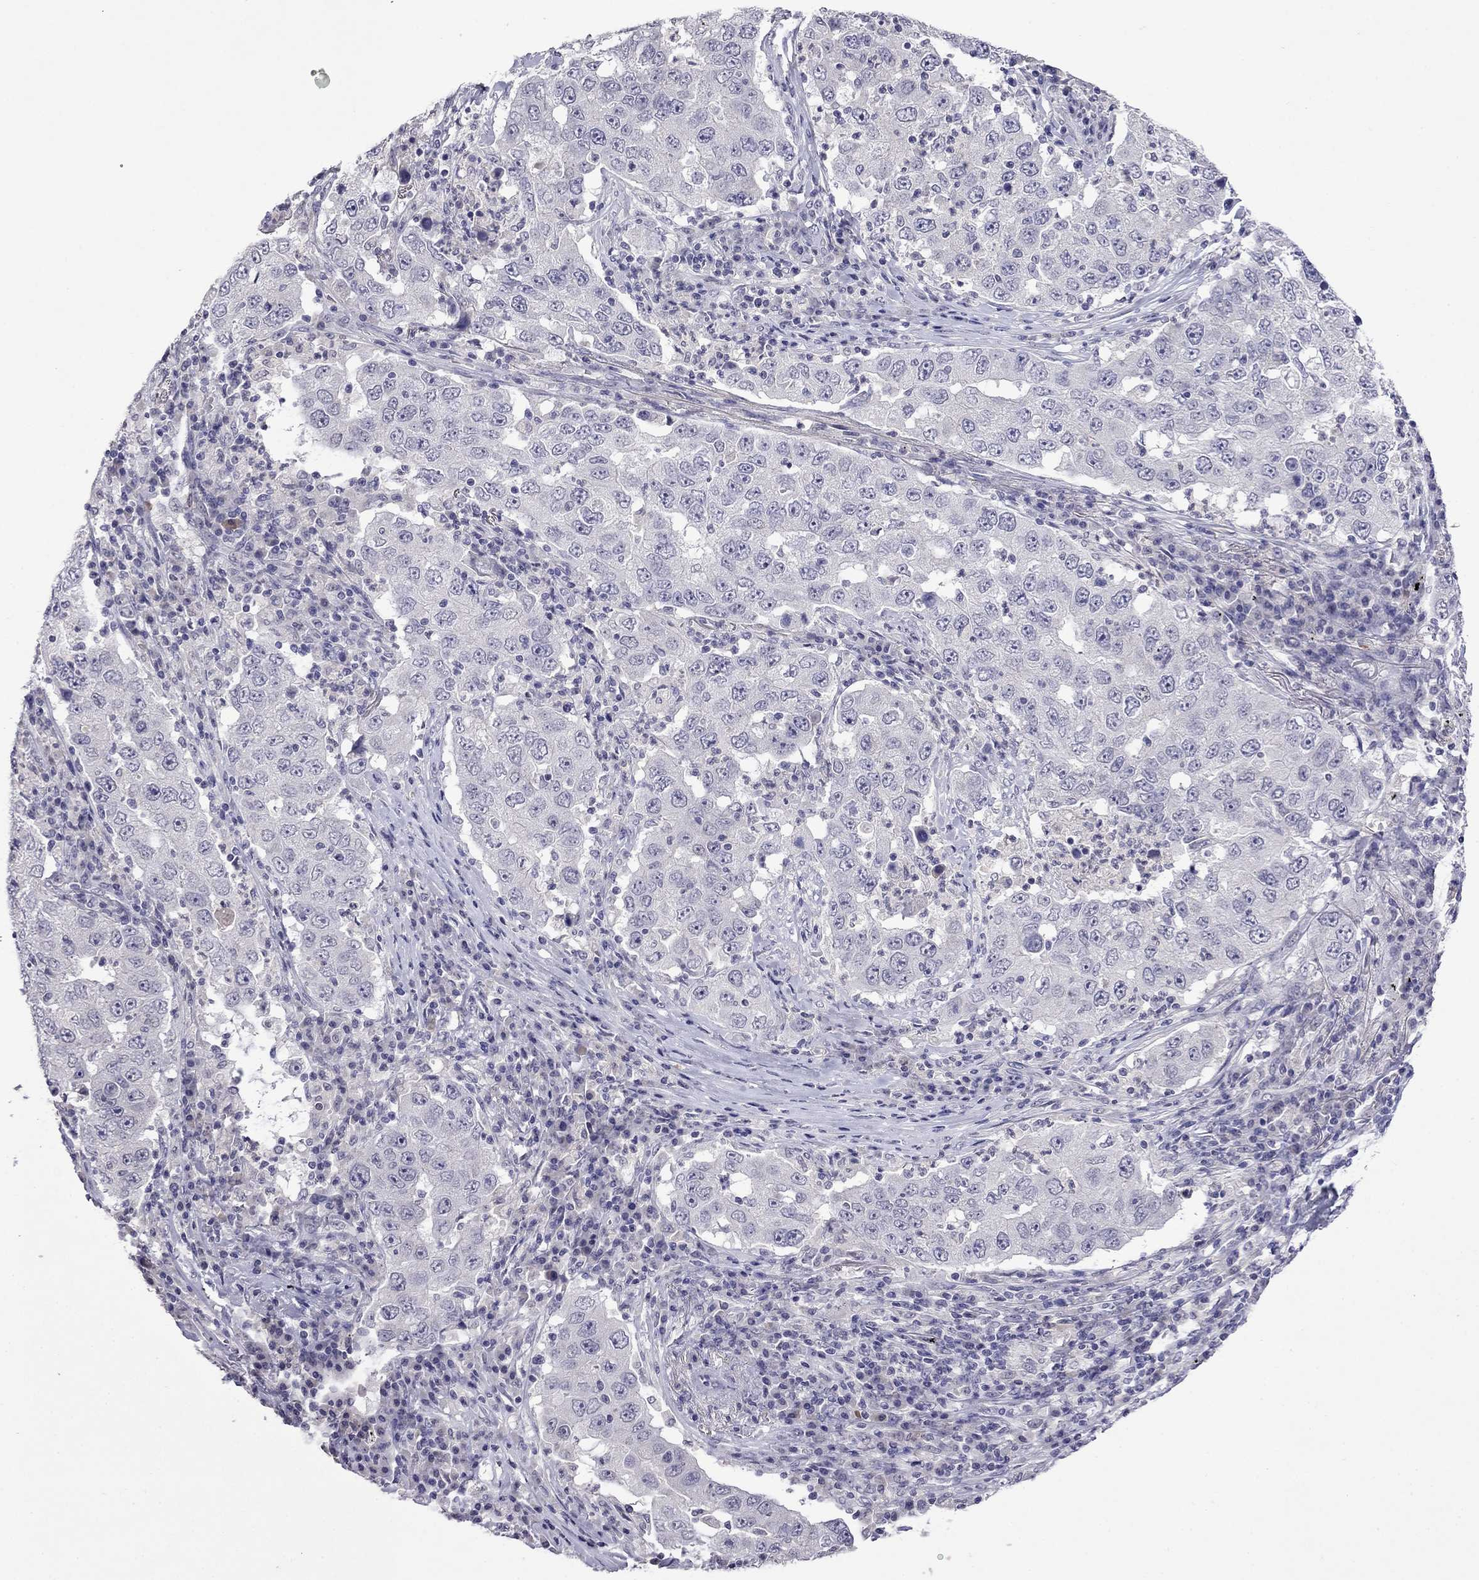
{"staining": {"intensity": "negative", "quantity": "none", "location": "none"}, "tissue": "lung cancer", "cell_type": "Tumor cells", "image_type": "cancer", "snomed": [{"axis": "morphology", "description": "Adenocarcinoma, NOS"}, {"axis": "topography", "description": "Lung"}], "caption": "This is a micrograph of immunohistochemistry (IHC) staining of lung cancer (adenocarcinoma), which shows no staining in tumor cells. Nuclei are stained in blue.", "gene": "STAR", "patient": {"sex": "male", "age": 73}}